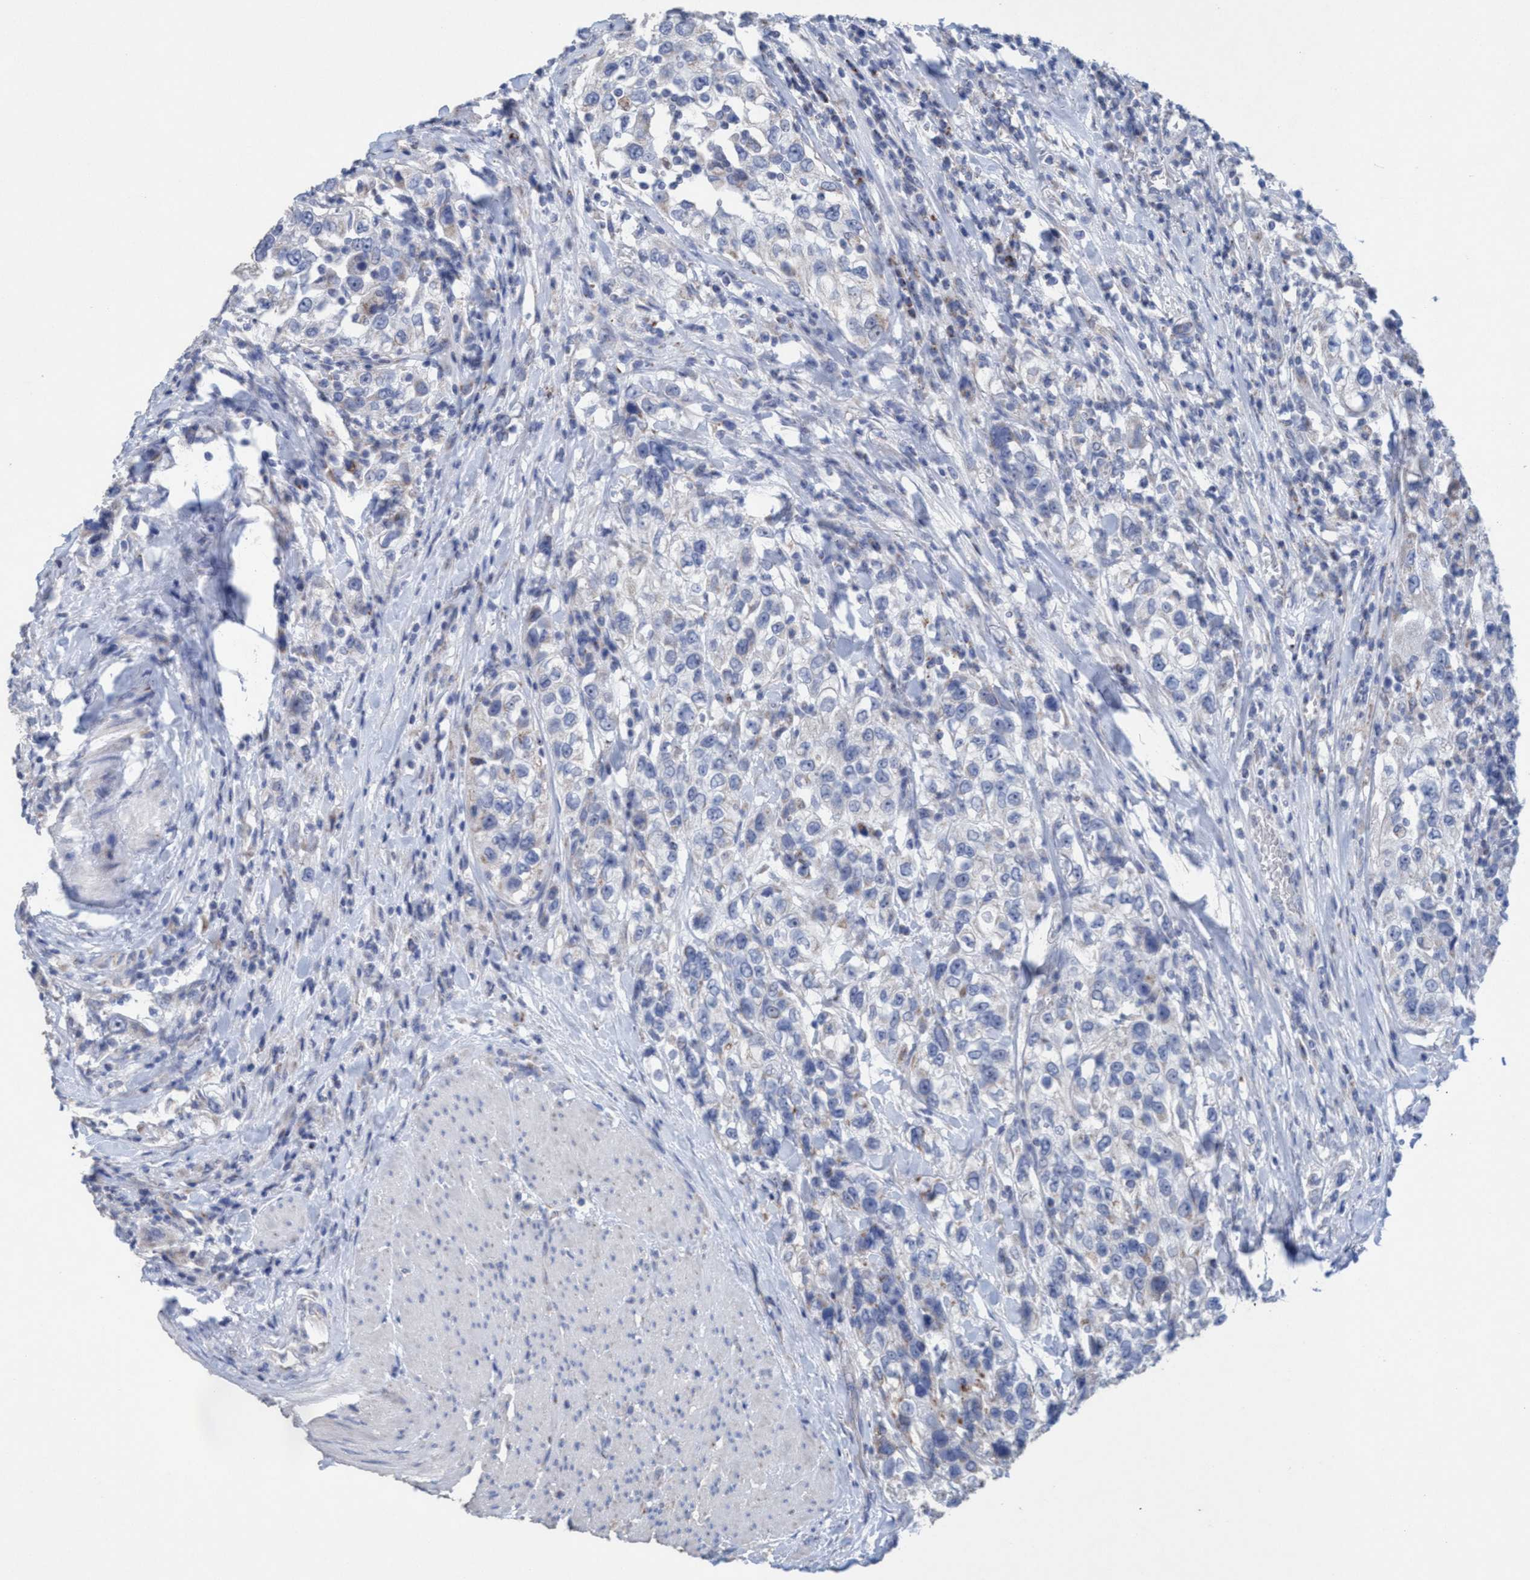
{"staining": {"intensity": "weak", "quantity": "<25%", "location": "cytoplasmic/membranous"}, "tissue": "urothelial cancer", "cell_type": "Tumor cells", "image_type": "cancer", "snomed": [{"axis": "morphology", "description": "Urothelial carcinoma, High grade"}, {"axis": "topography", "description": "Urinary bladder"}], "caption": "Tumor cells are negative for brown protein staining in urothelial carcinoma (high-grade).", "gene": "RSAD1", "patient": {"sex": "female", "age": 80}}